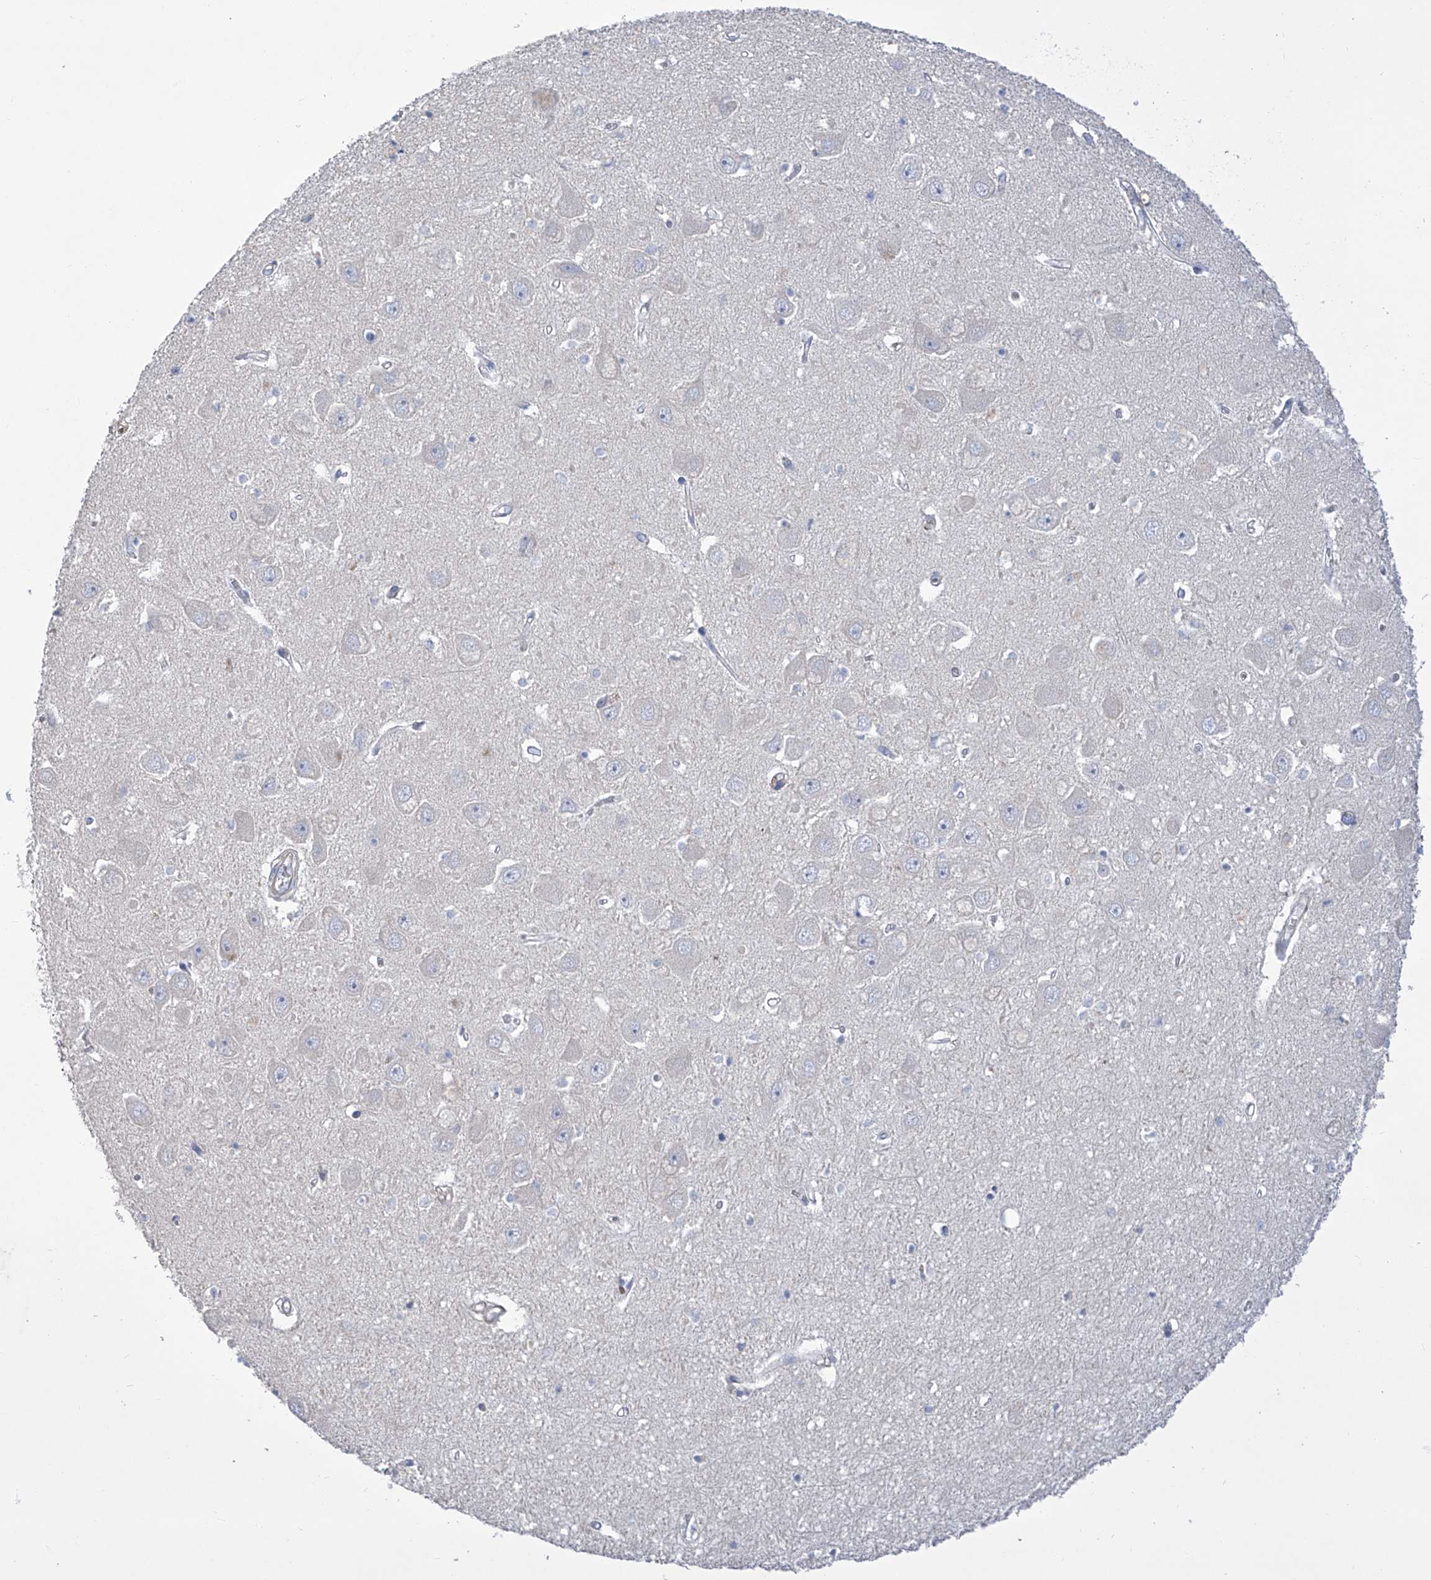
{"staining": {"intensity": "negative", "quantity": "none", "location": "none"}, "tissue": "hippocampus", "cell_type": "Glial cells", "image_type": "normal", "snomed": [{"axis": "morphology", "description": "Normal tissue, NOS"}, {"axis": "topography", "description": "Hippocampus"}], "caption": "The image reveals no significant positivity in glial cells of hippocampus. The staining is performed using DAB (3,3'-diaminobenzidine) brown chromogen with nuclei counter-stained in using hematoxylin.", "gene": "NFATC4", "patient": {"sex": "female", "age": 64}}